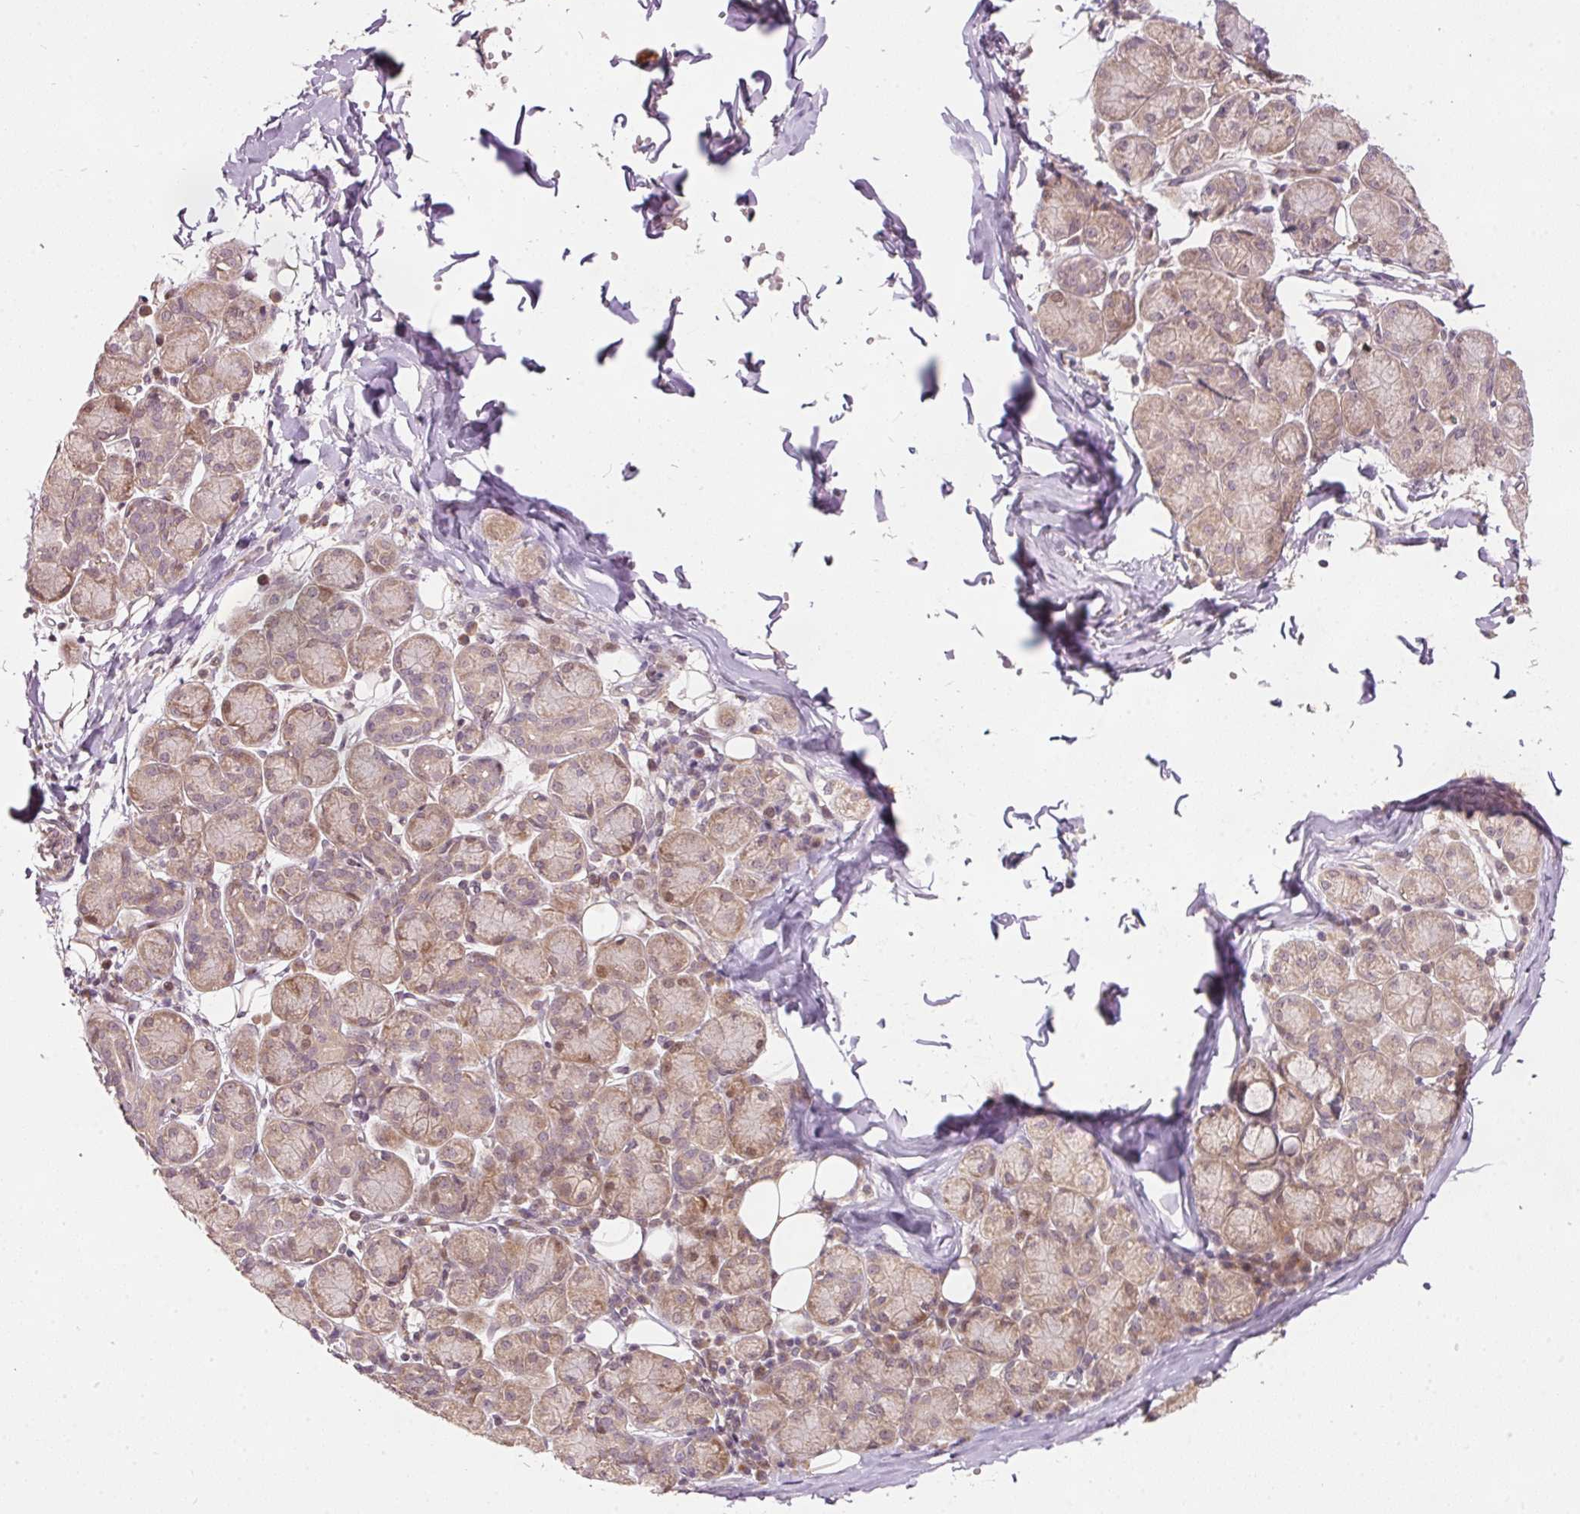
{"staining": {"intensity": "weak", "quantity": "<25%", "location": "cytoplasmic/membranous"}, "tissue": "salivary gland", "cell_type": "Glandular cells", "image_type": "normal", "snomed": [{"axis": "morphology", "description": "Normal tissue, NOS"}, {"axis": "morphology", "description": "Inflammation, NOS"}, {"axis": "topography", "description": "Lymph node"}, {"axis": "topography", "description": "Salivary gland"}], "caption": "Micrograph shows no significant protein positivity in glandular cells of benign salivary gland. Nuclei are stained in blue.", "gene": "PCDHB1", "patient": {"sex": "male", "age": 3}}